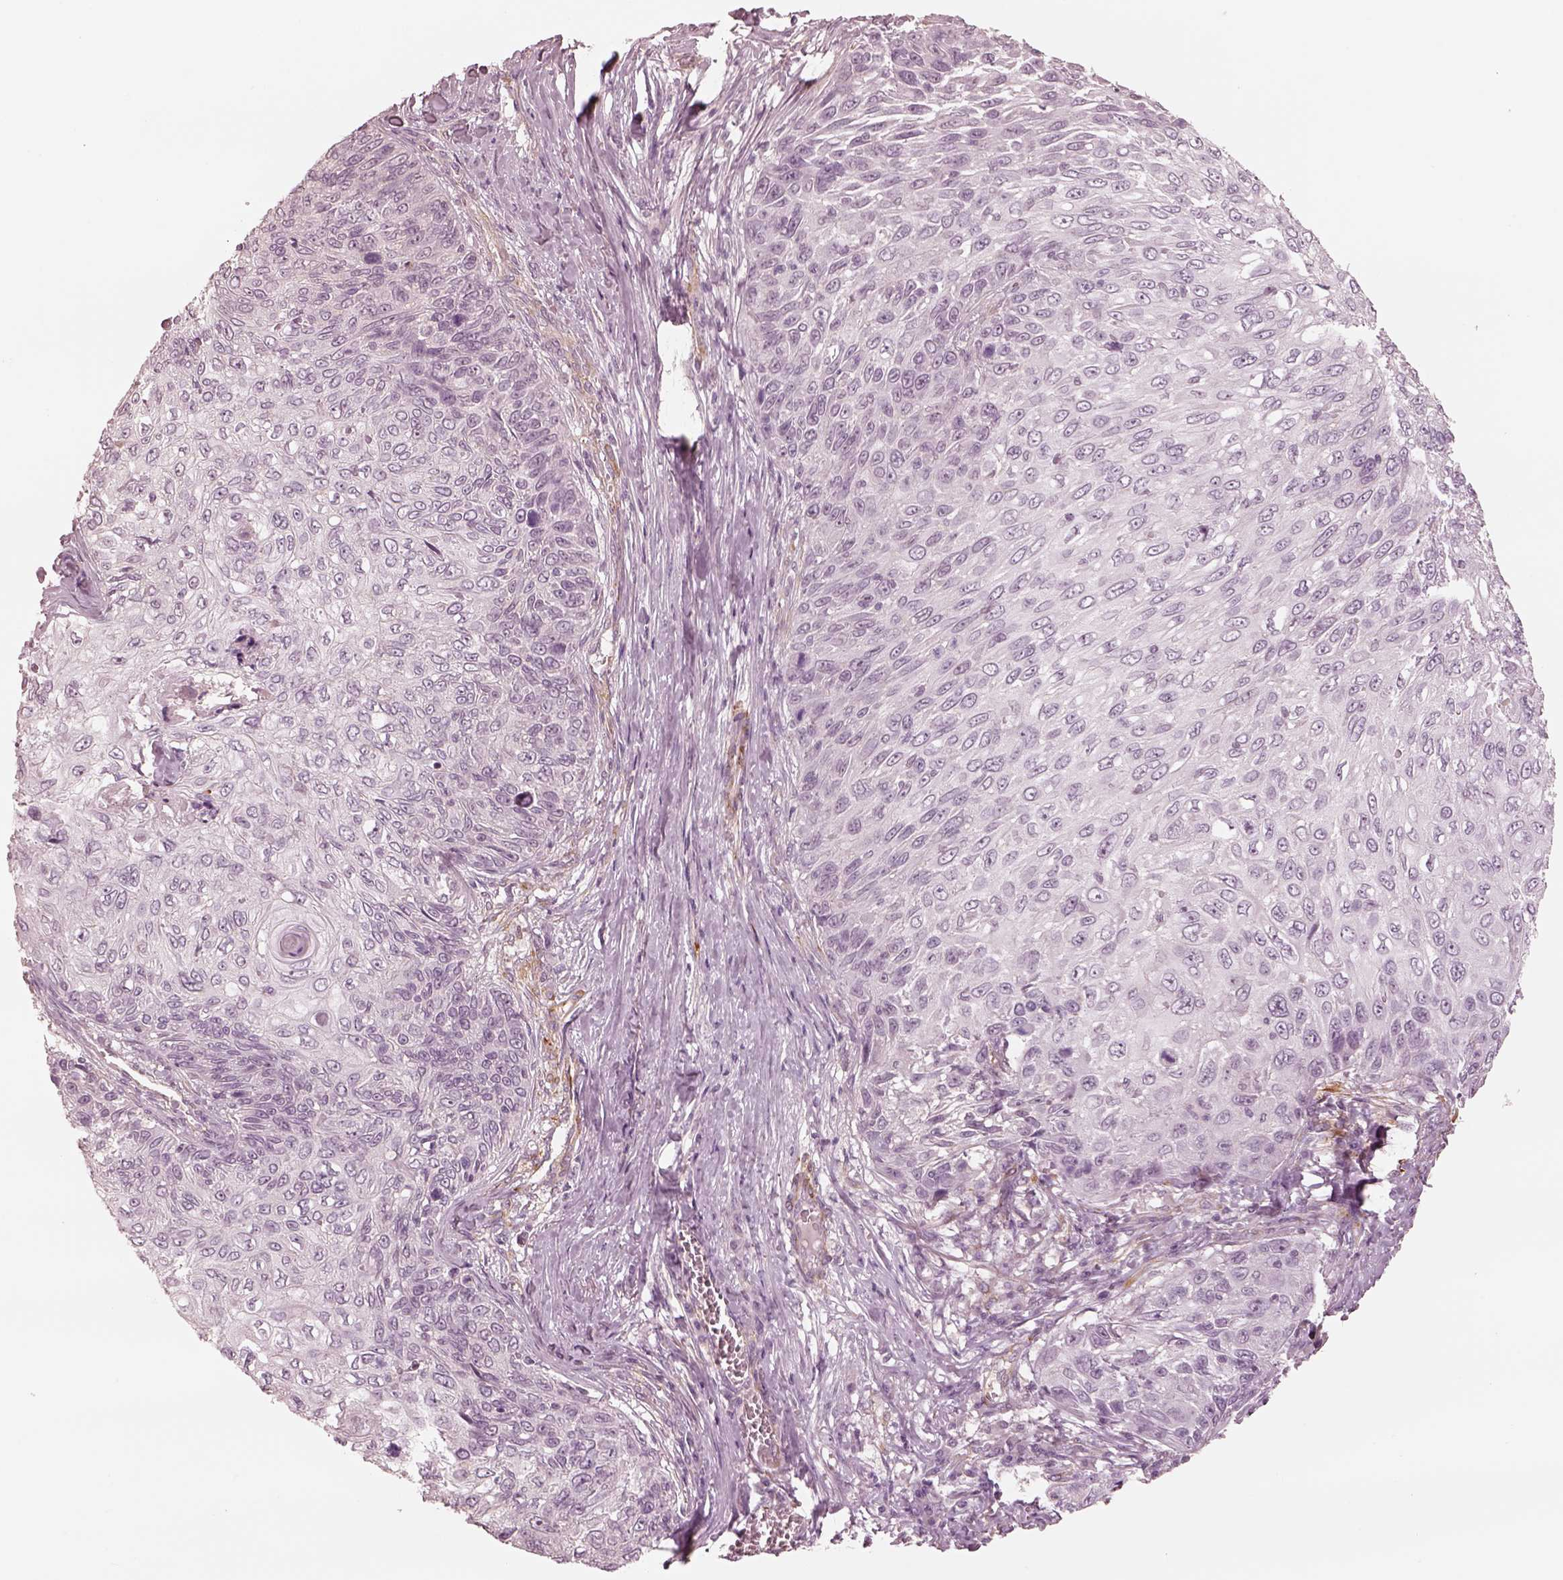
{"staining": {"intensity": "negative", "quantity": "none", "location": "none"}, "tissue": "skin cancer", "cell_type": "Tumor cells", "image_type": "cancer", "snomed": [{"axis": "morphology", "description": "Squamous cell carcinoma, NOS"}, {"axis": "topography", "description": "Skin"}], "caption": "An IHC histopathology image of skin squamous cell carcinoma is shown. There is no staining in tumor cells of skin squamous cell carcinoma. (DAB IHC with hematoxylin counter stain).", "gene": "DNAAF9", "patient": {"sex": "male", "age": 92}}